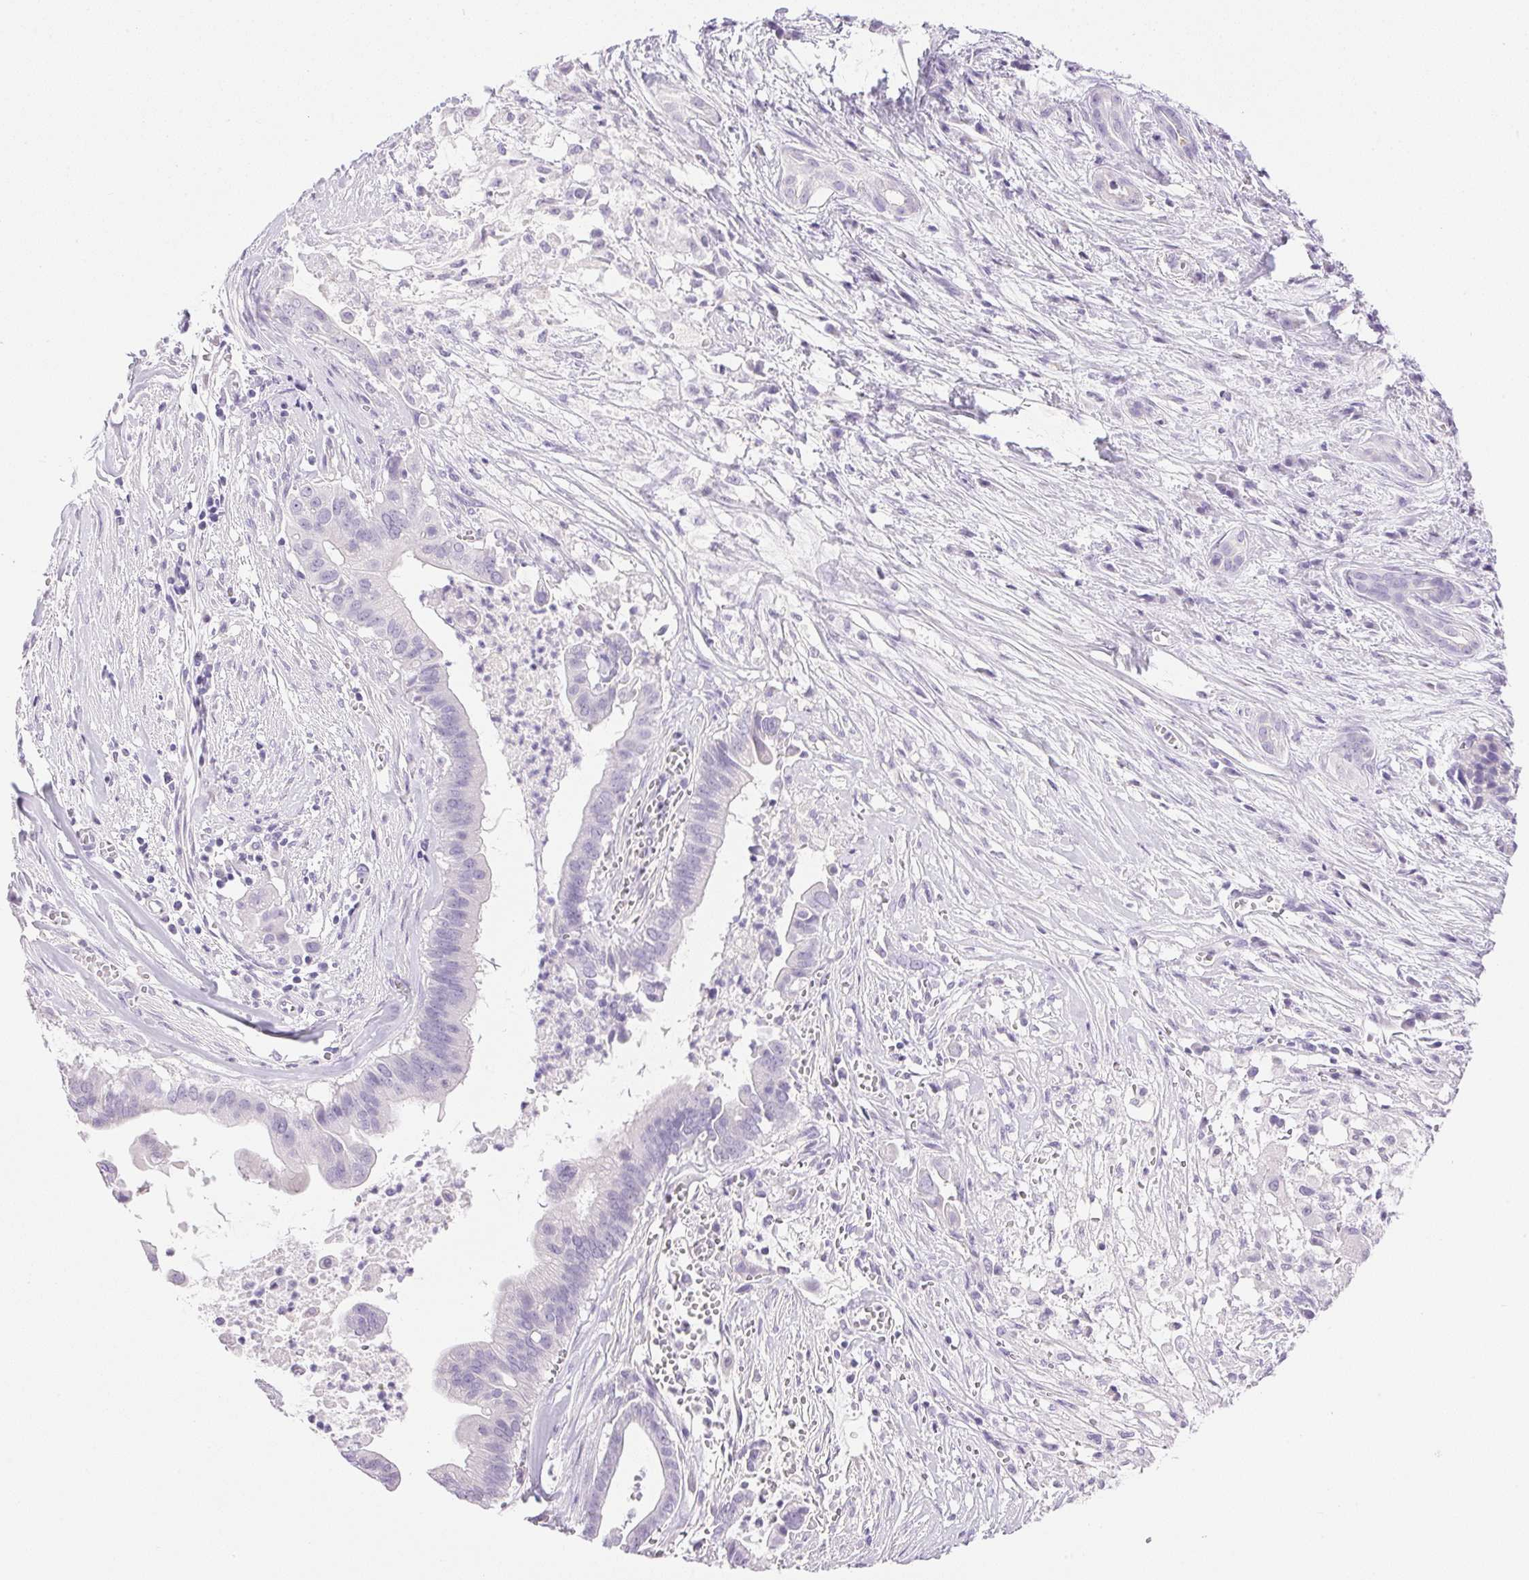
{"staining": {"intensity": "negative", "quantity": "none", "location": "none"}, "tissue": "pancreatic cancer", "cell_type": "Tumor cells", "image_type": "cancer", "snomed": [{"axis": "morphology", "description": "Adenocarcinoma, NOS"}, {"axis": "topography", "description": "Pancreas"}], "caption": "Tumor cells are negative for brown protein staining in pancreatic cancer. (Stains: DAB (3,3'-diaminobenzidine) IHC with hematoxylin counter stain, Microscopy: brightfield microscopy at high magnification).", "gene": "ATP6V0A4", "patient": {"sex": "male", "age": 61}}